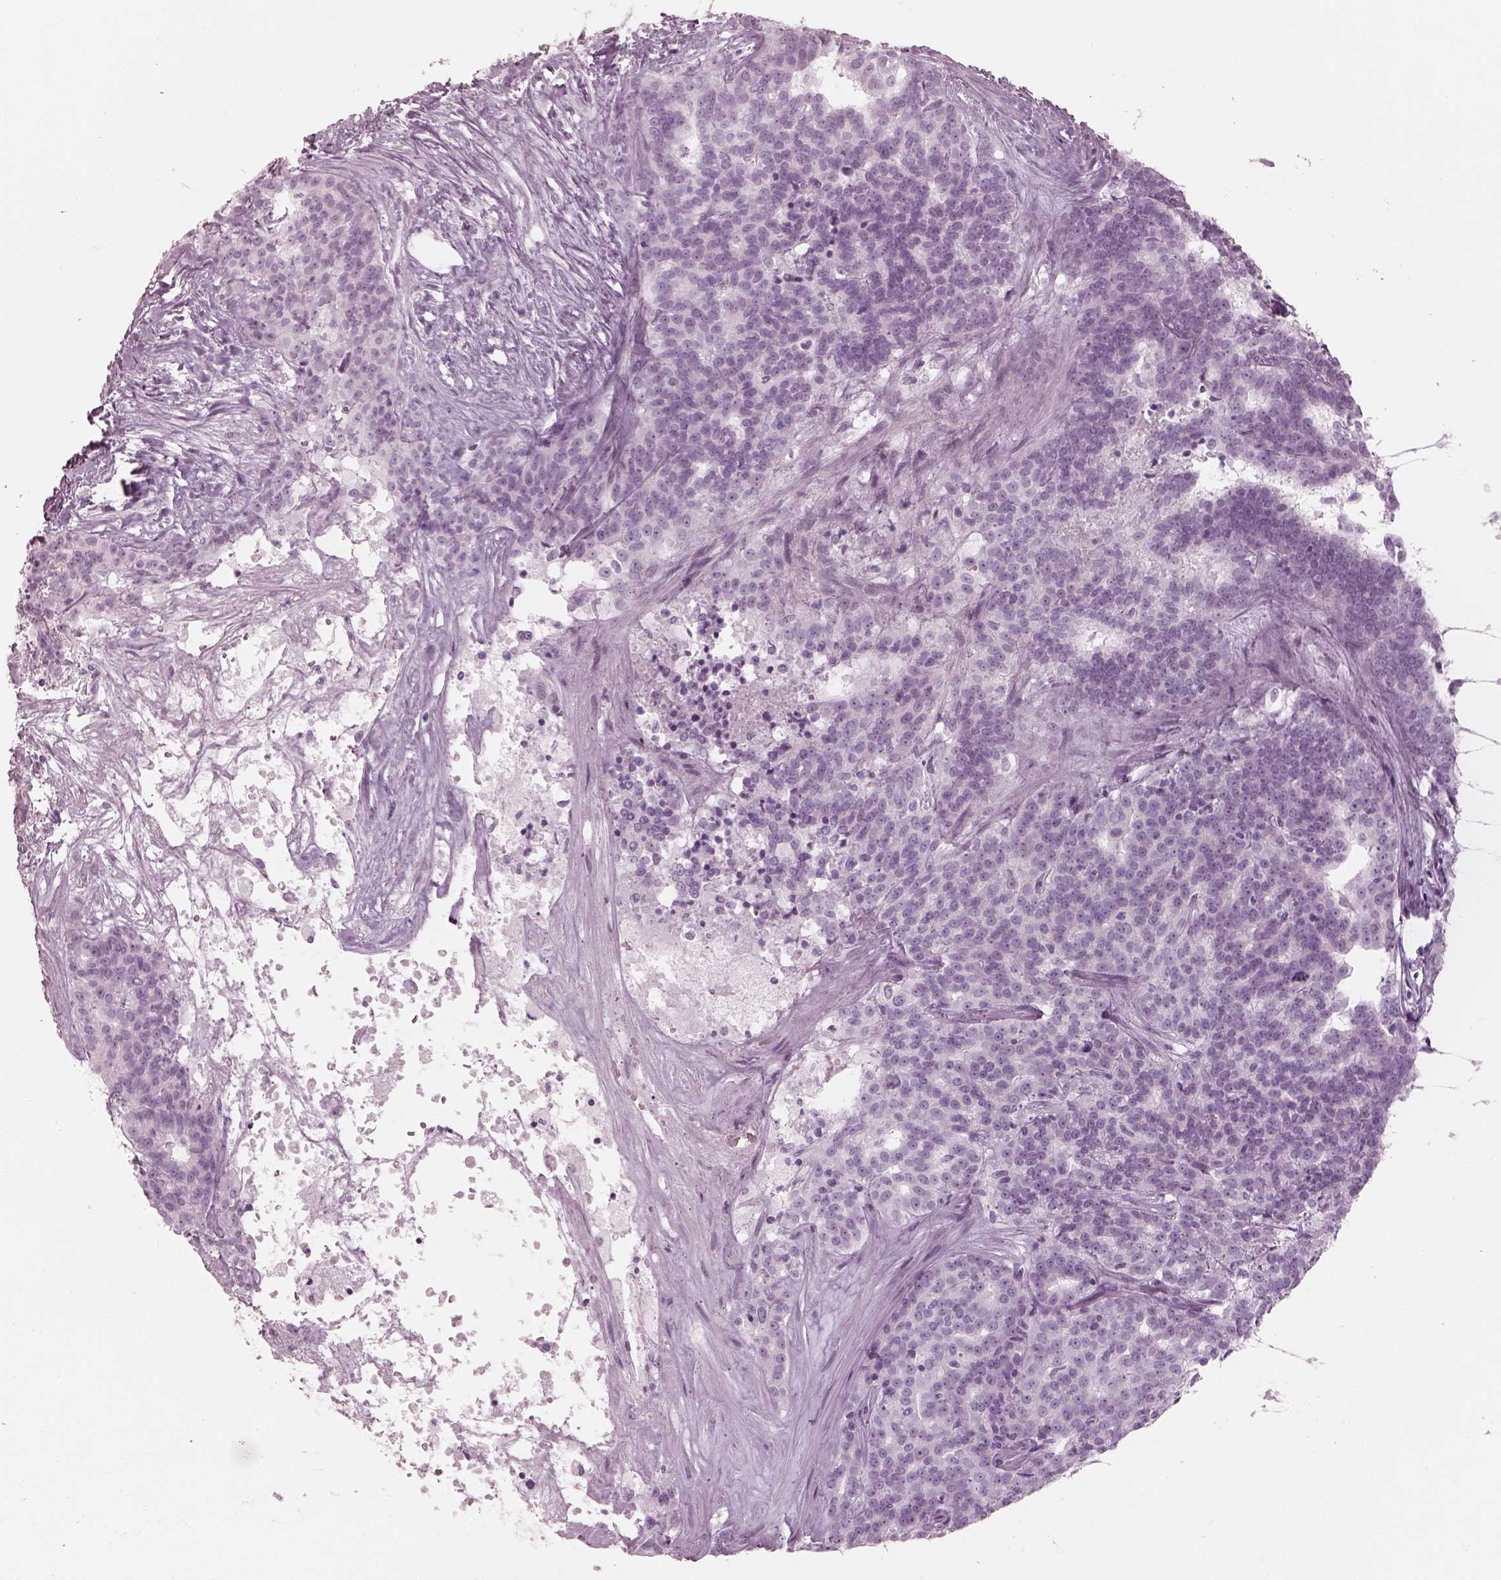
{"staining": {"intensity": "negative", "quantity": "none", "location": "none"}, "tissue": "liver cancer", "cell_type": "Tumor cells", "image_type": "cancer", "snomed": [{"axis": "morphology", "description": "Cholangiocarcinoma"}, {"axis": "topography", "description": "Liver"}], "caption": "Photomicrograph shows no significant protein expression in tumor cells of liver cancer. Brightfield microscopy of immunohistochemistry (IHC) stained with DAB (brown) and hematoxylin (blue), captured at high magnification.", "gene": "OPN4", "patient": {"sex": "female", "age": 47}}